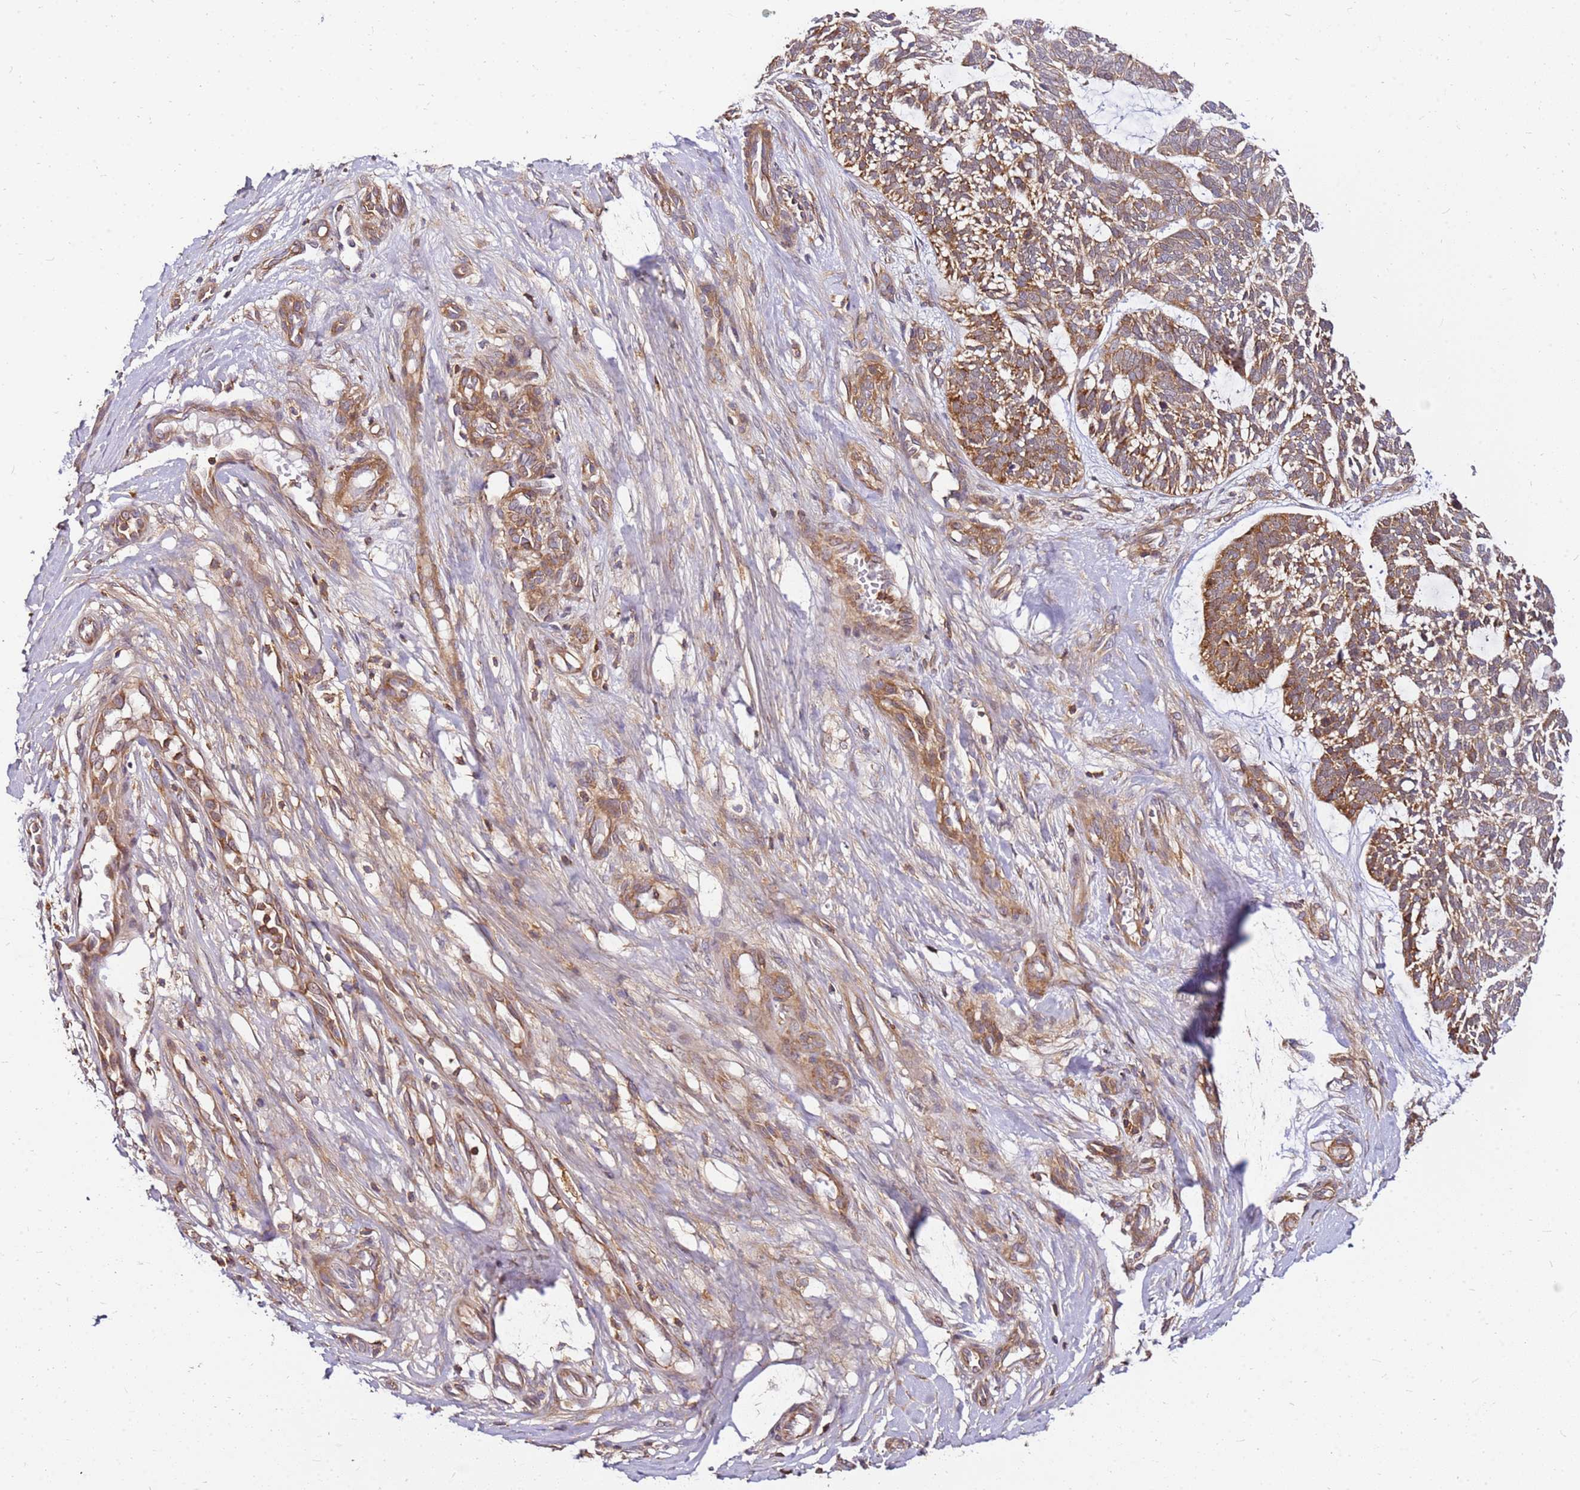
{"staining": {"intensity": "moderate", "quantity": ">75%", "location": "cytoplasmic/membranous"}, "tissue": "skin cancer", "cell_type": "Tumor cells", "image_type": "cancer", "snomed": [{"axis": "morphology", "description": "Basal cell carcinoma"}, {"axis": "topography", "description": "Skin"}], "caption": "Immunohistochemical staining of human basal cell carcinoma (skin) shows medium levels of moderate cytoplasmic/membranous protein positivity in approximately >75% of tumor cells.", "gene": "PIH1D1", "patient": {"sex": "male", "age": 88}}